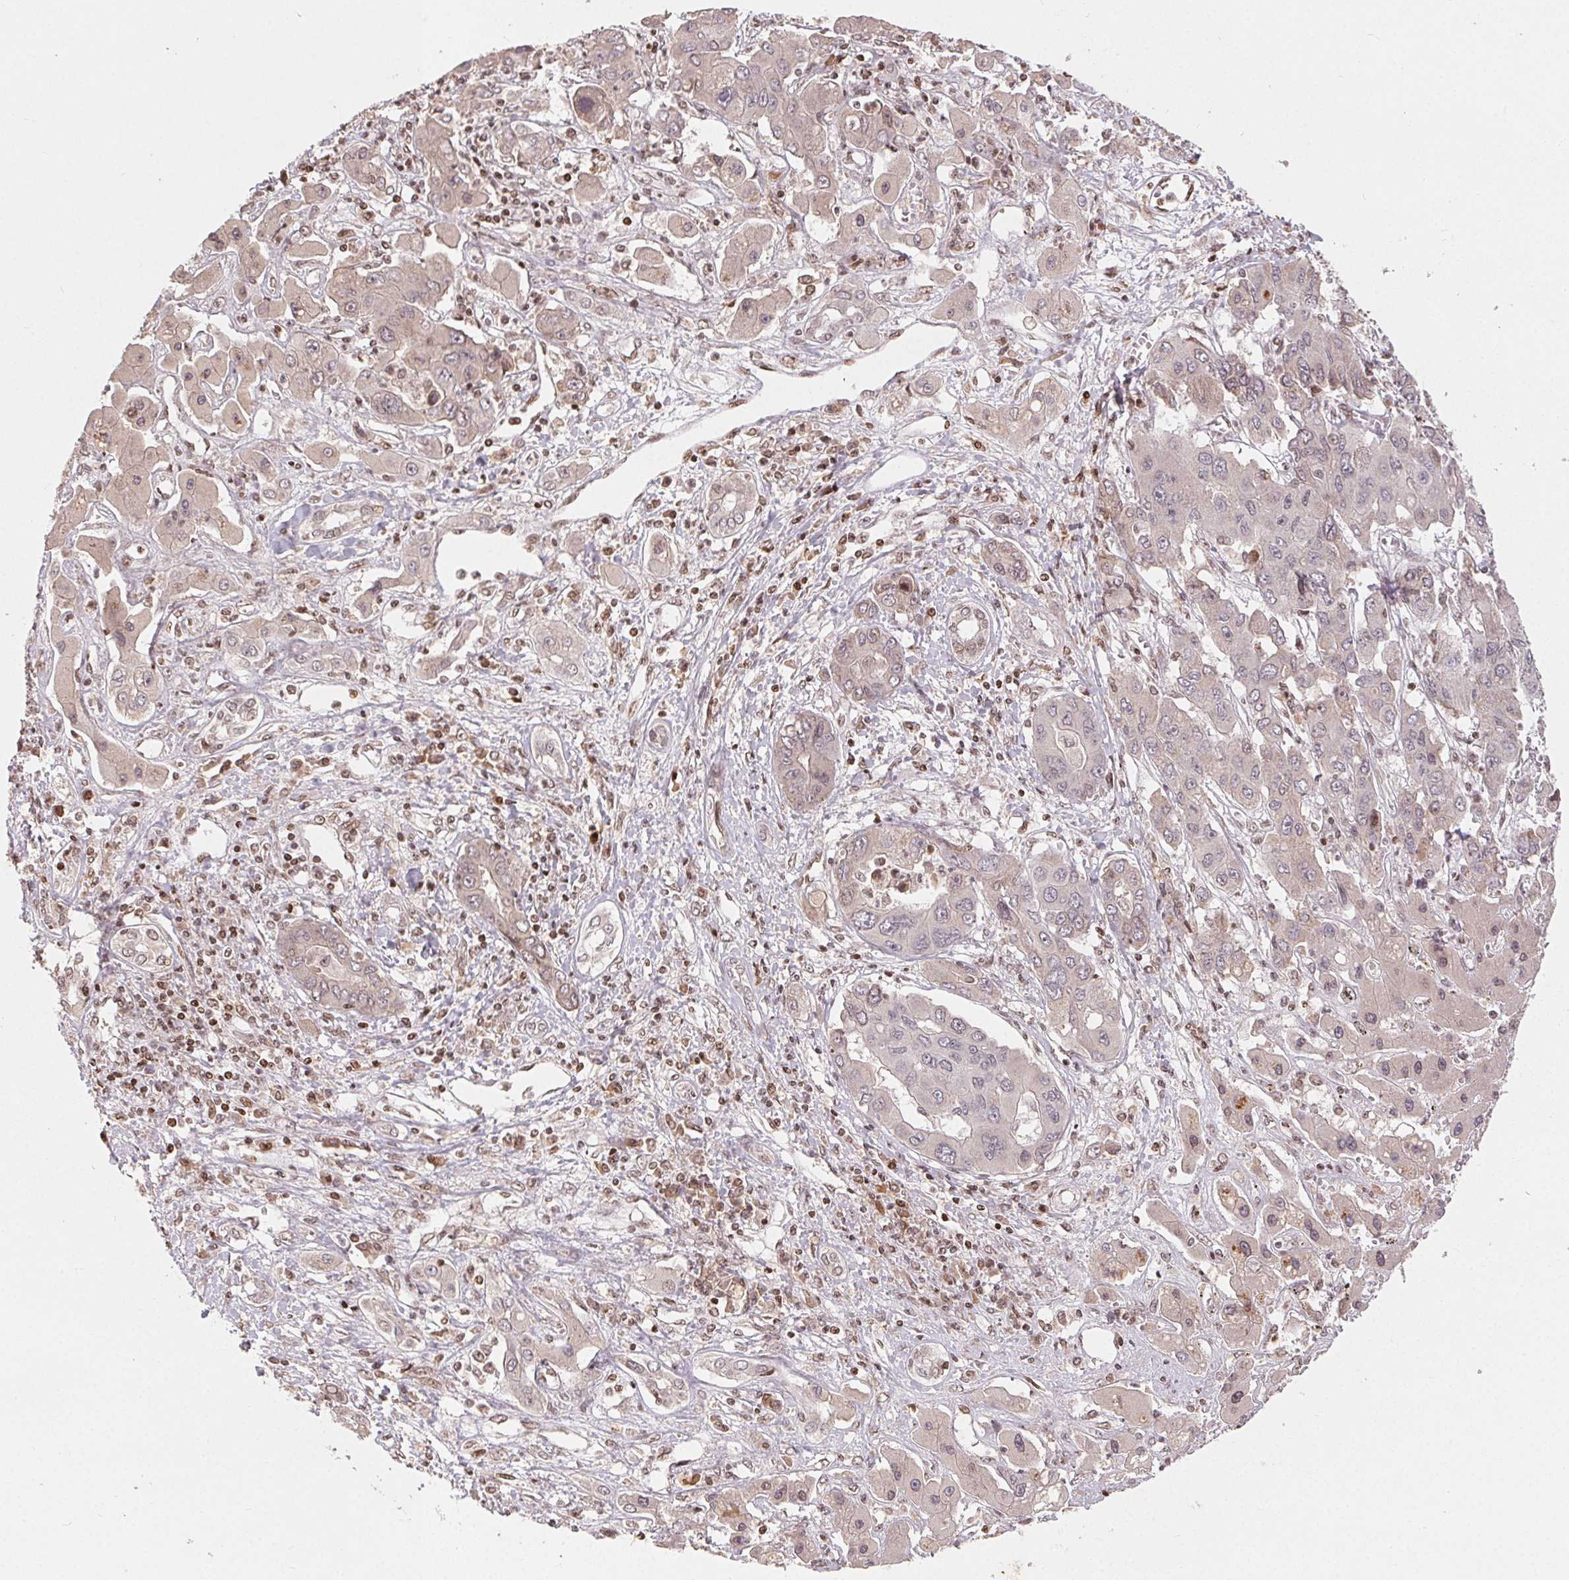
{"staining": {"intensity": "negative", "quantity": "none", "location": "none"}, "tissue": "liver cancer", "cell_type": "Tumor cells", "image_type": "cancer", "snomed": [{"axis": "morphology", "description": "Cholangiocarcinoma"}, {"axis": "topography", "description": "Liver"}], "caption": "IHC histopathology image of human liver cholangiocarcinoma stained for a protein (brown), which exhibits no staining in tumor cells.", "gene": "MAPKAPK2", "patient": {"sex": "male", "age": 67}}